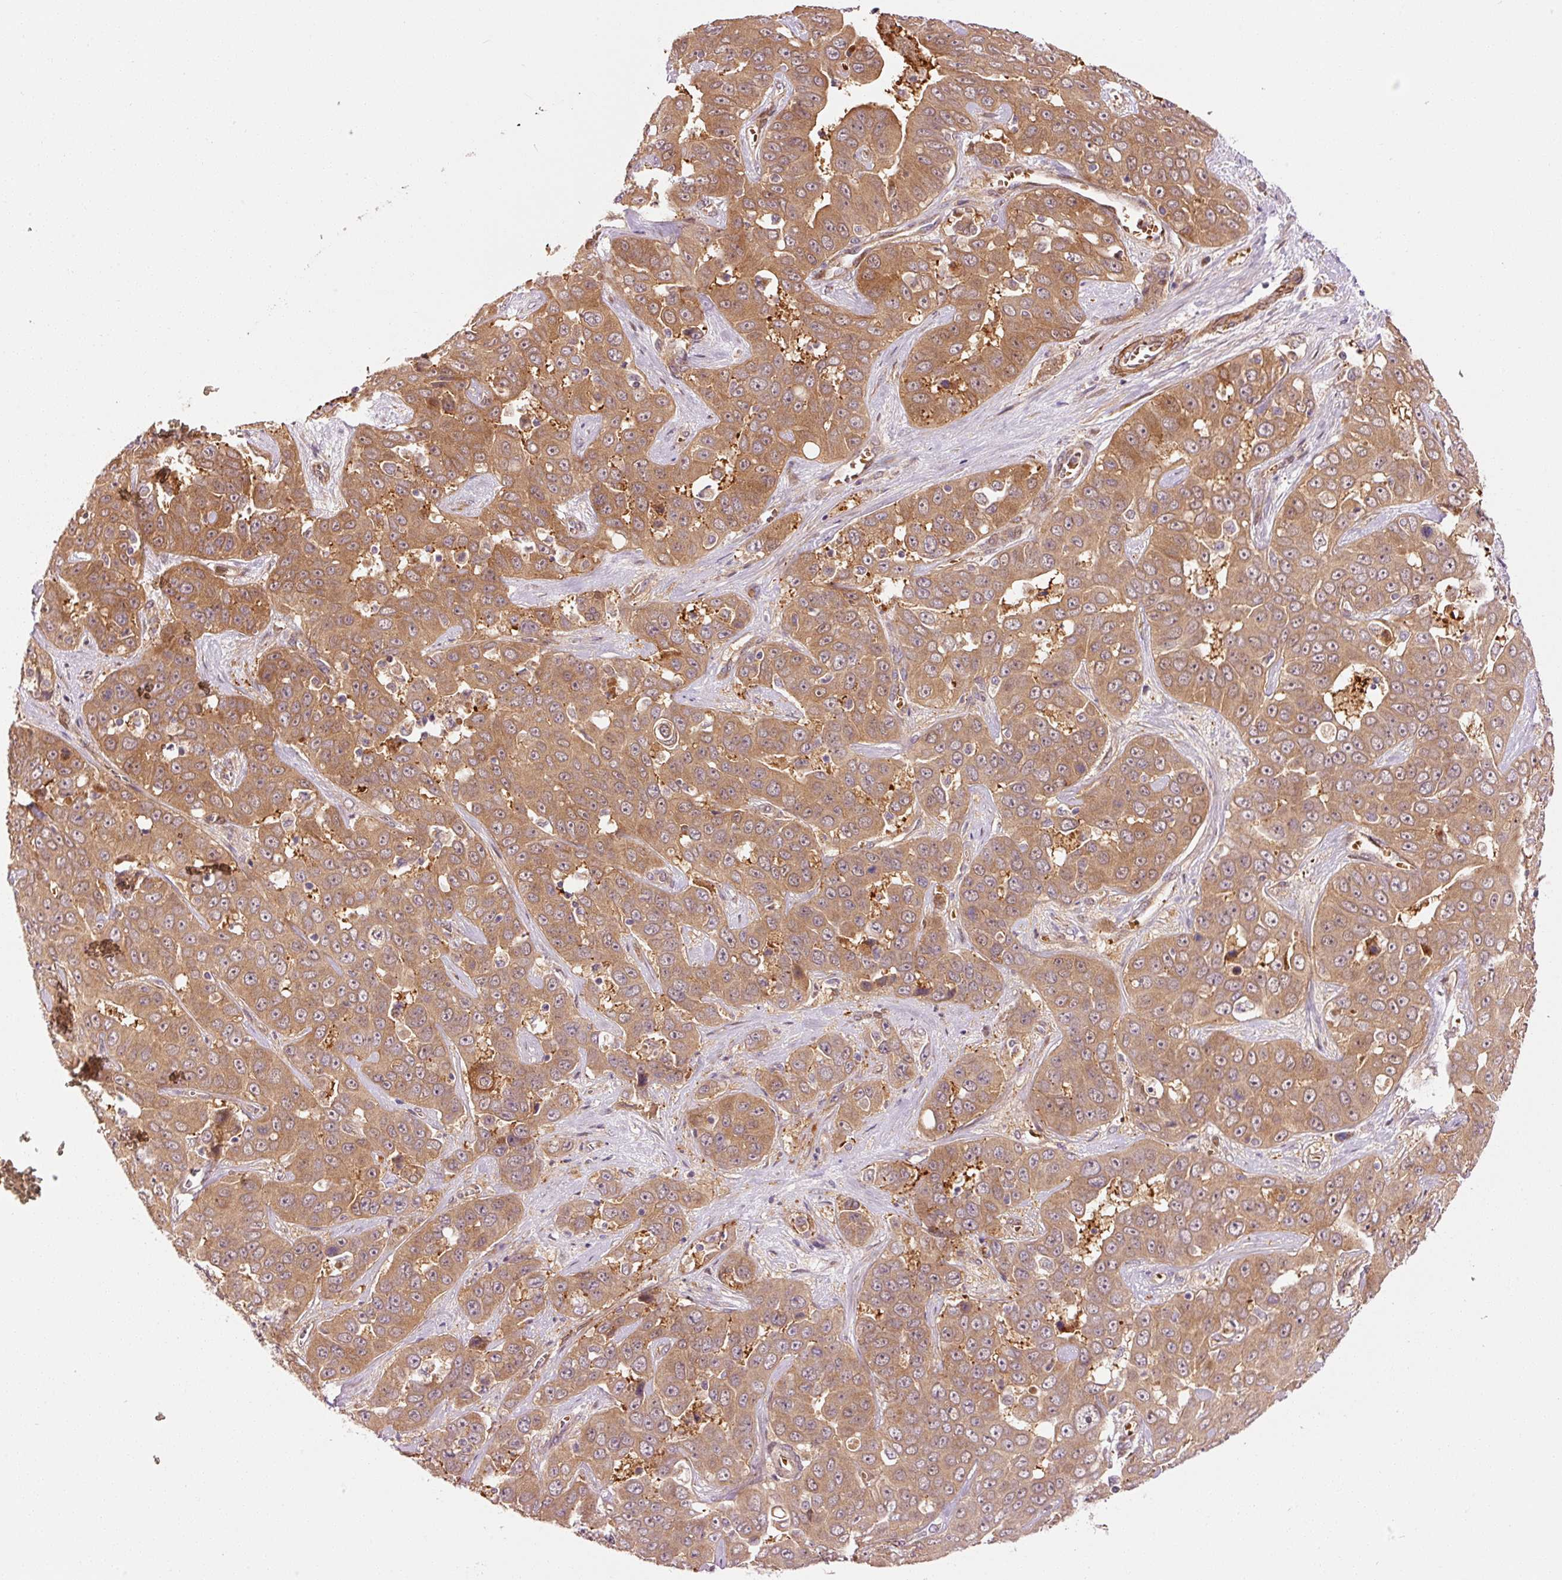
{"staining": {"intensity": "moderate", "quantity": ">75%", "location": "cytoplasmic/membranous"}, "tissue": "liver cancer", "cell_type": "Tumor cells", "image_type": "cancer", "snomed": [{"axis": "morphology", "description": "Cholangiocarcinoma"}, {"axis": "topography", "description": "Liver"}], "caption": "Liver cancer (cholangiocarcinoma) stained with immunohistochemistry (IHC) exhibits moderate cytoplasmic/membranous staining in approximately >75% of tumor cells. The protein is shown in brown color, while the nuclei are stained blue.", "gene": "PPP1R14B", "patient": {"sex": "female", "age": 52}}